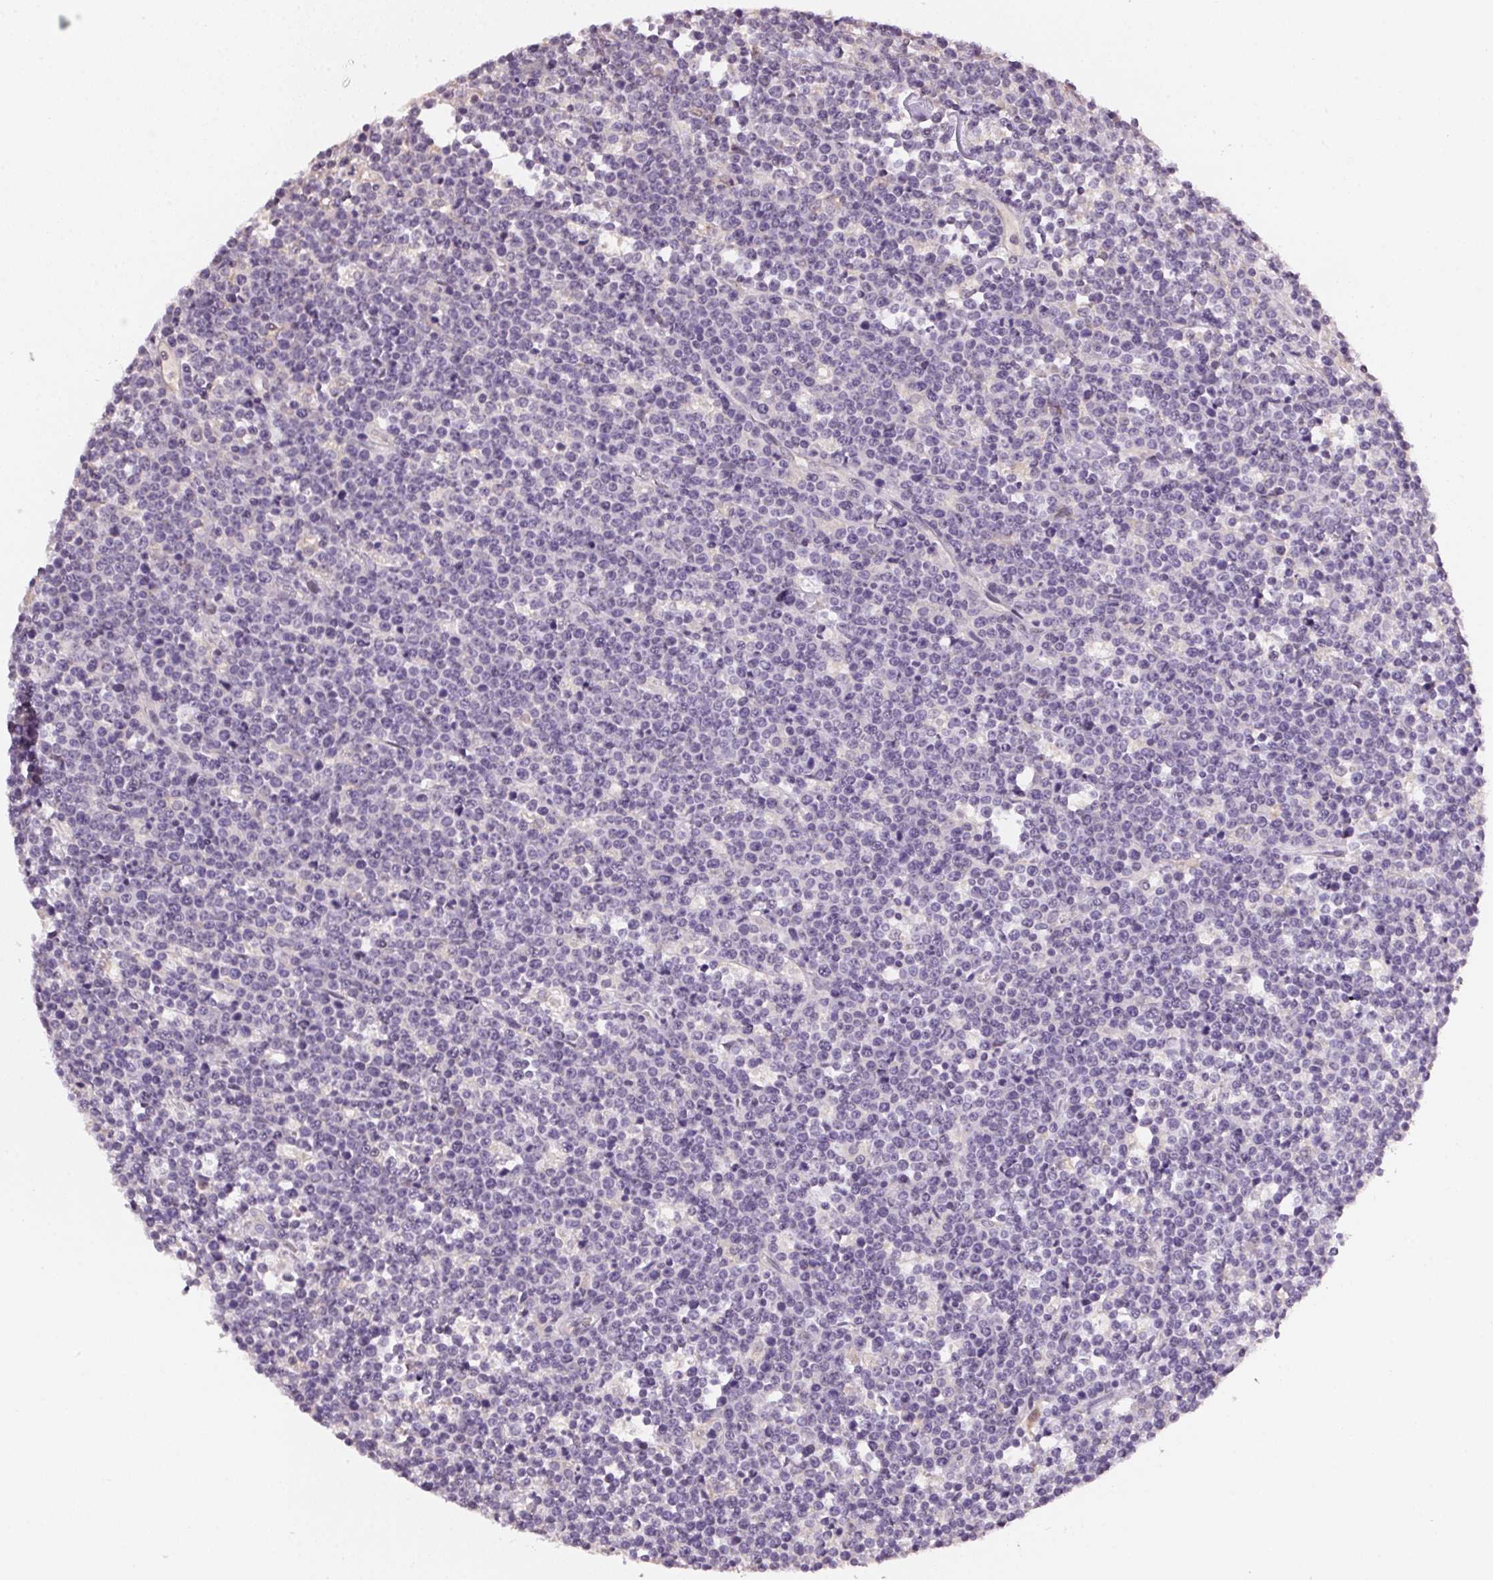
{"staining": {"intensity": "negative", "quantity": "none", "location": "none"}, "tissue": "lymphoma", "cell_type": "Tumor cells", "image_type": "cancer", "snomed": [{"axis": "morphology", "description": "Malignant lymphoma, non-Hodgkin's type, High grade"}, {"axis": "topography", "description": "Ovary"}], "caption": "Immunohistochemistry (IHC) micrograph of lymphoma stained for a protein (brown), which demonstrates no positivity in tumor cells. (Immunohistochemistry (IHC), brightfield microscopy, high magnification).", "gene": "ALDH8A1", "patient": {"sex": "female", "age": 56}}